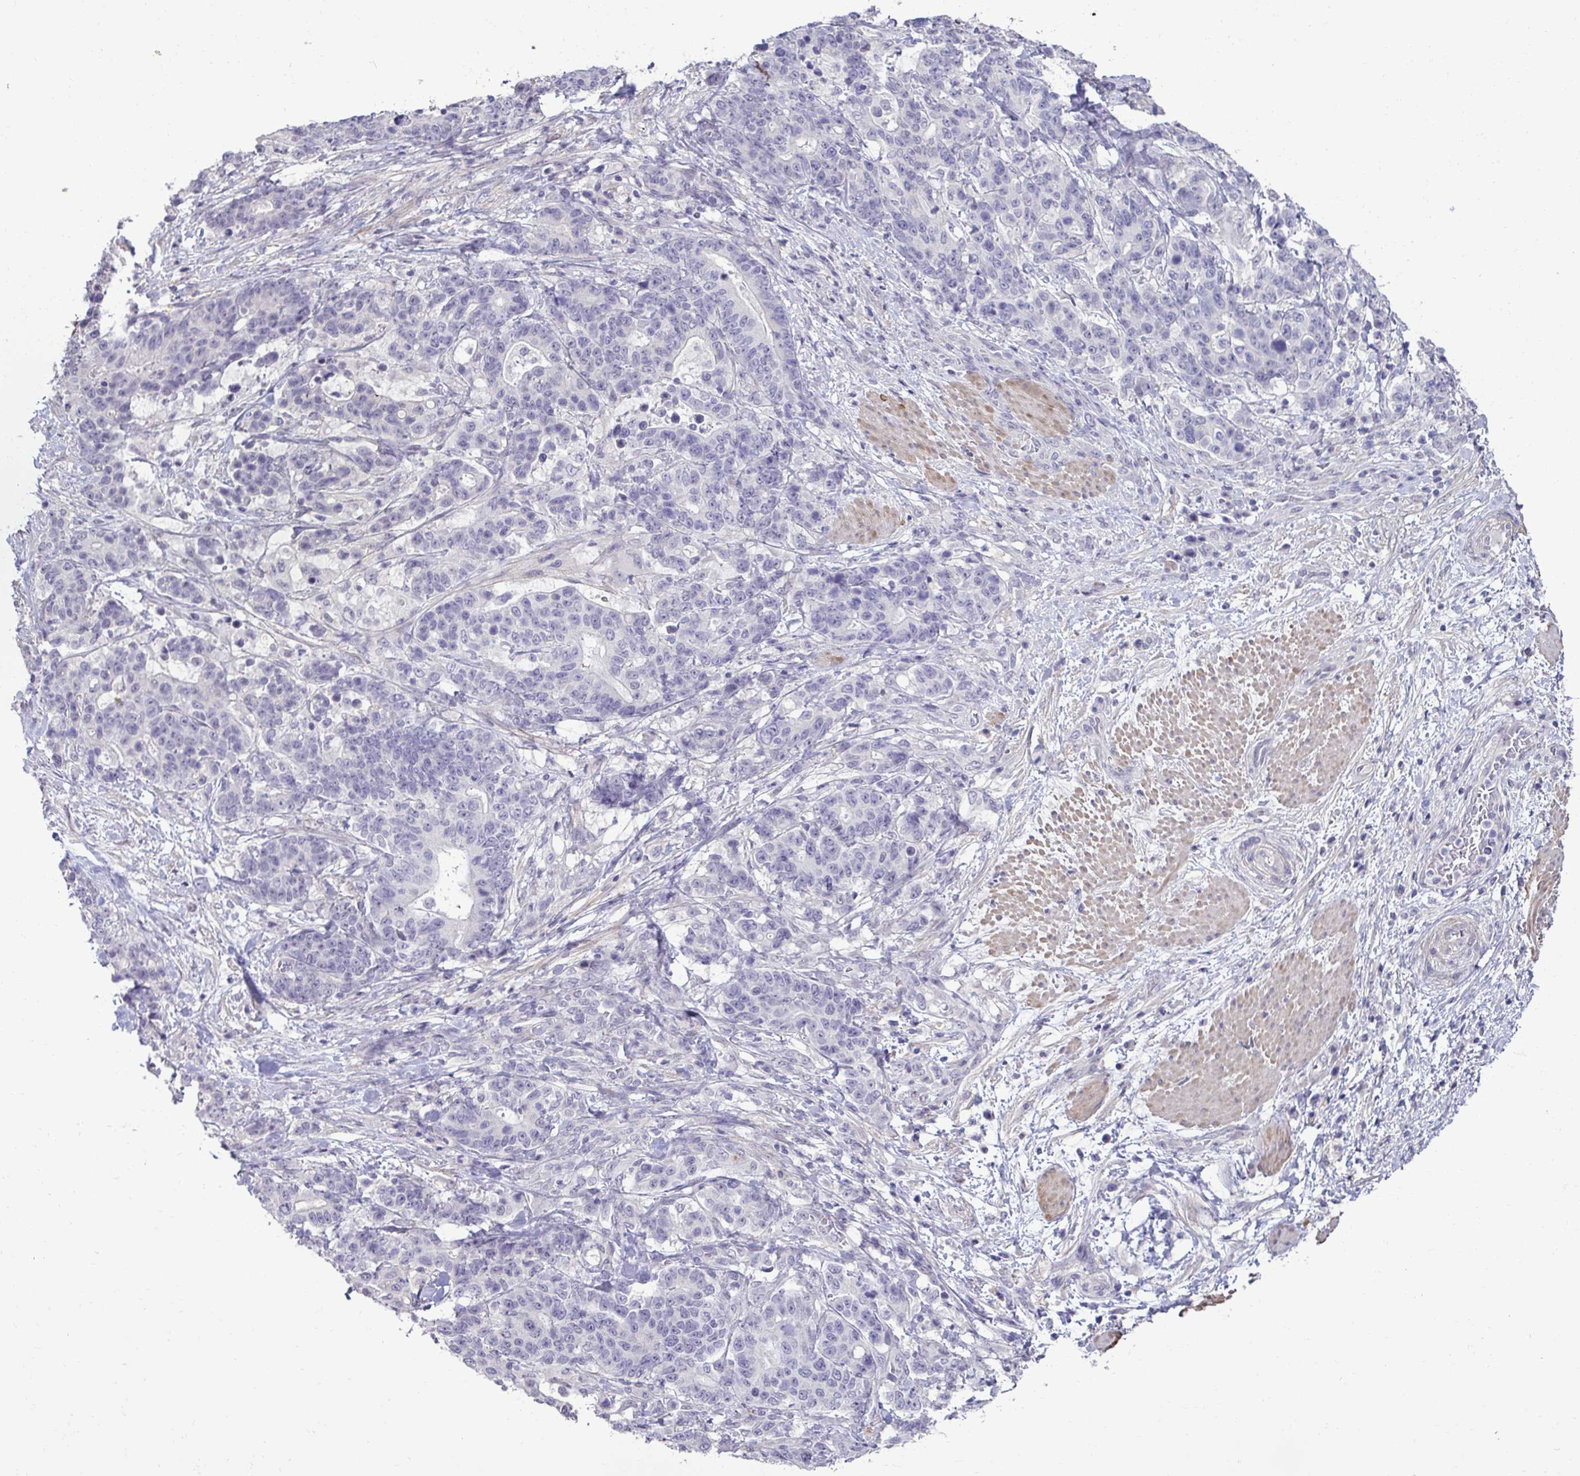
{"staining": {"intensity": "negative", "quantity": "none", "location": "none"}, "tissue": "stomach cancer", "cell_type": "Tumor cells", "image_type": "cancer", "snomed": [{"axis": "morphology", "description": "Normal tissue, NOS"}, {"axis": "morphology", "description": "Adenocarcinoma, NOS"}, {"axis": "topography", "description": "Stomach"}], "caption": "Adenocarcinoma (stomach) stained for a protein using immunohistochemistry displays no staining tumor cells.", "gene": "SLC30A3", "patient": {"sex": "female", "age": 64}}